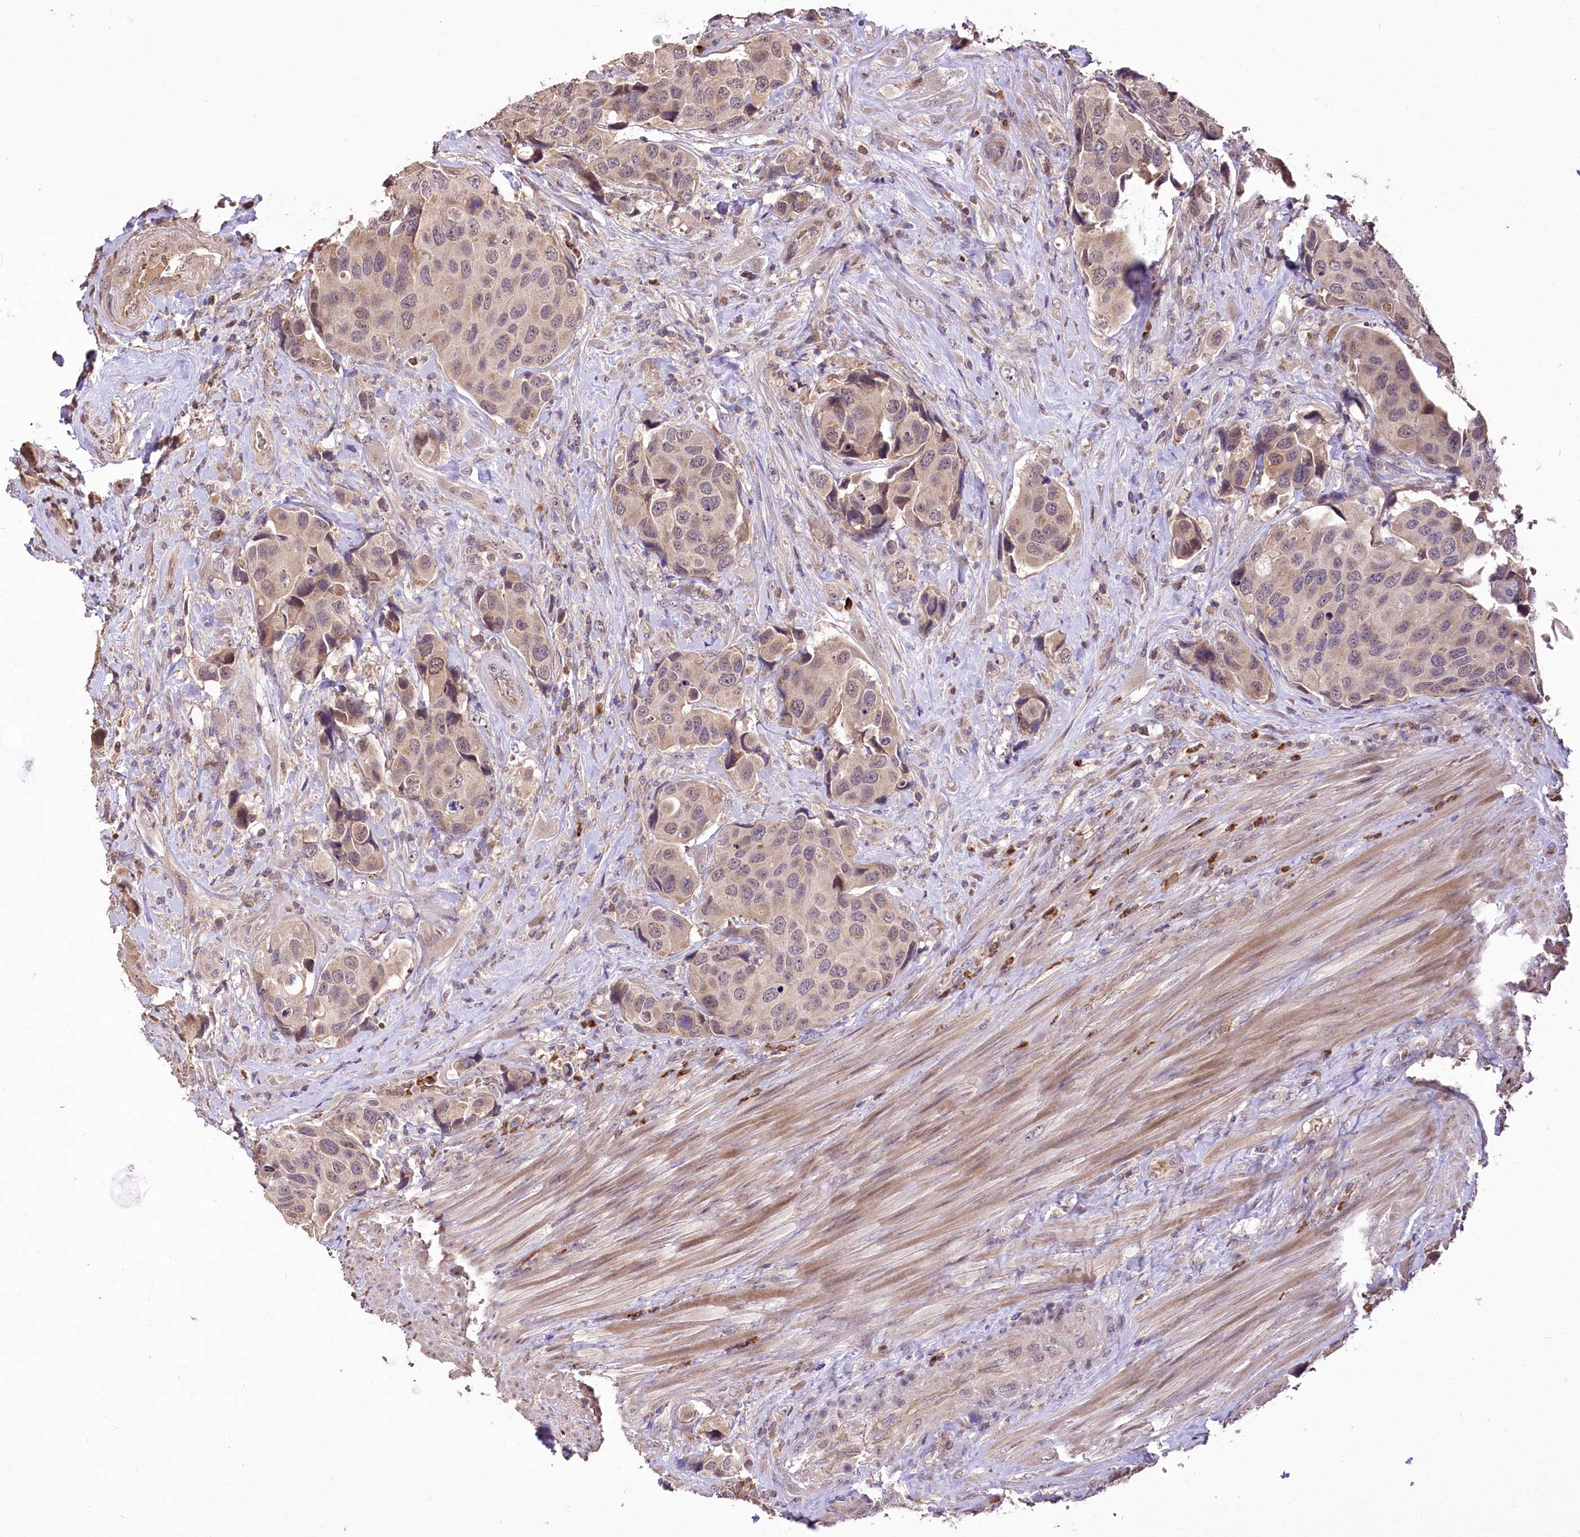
{"staining": {"intensity": "weak", "quantity": "25%-75%", "location": "cytoplasmic/membranous"}, "tissue": "urothelial cancer", "cell_type": "Tumor cells", "image_type": "cancer", "snomed": [{"axis": "morphology", "description": "Urothelial carcinoma, High grade"}, {"axis": "topography", "description": "Urinary bladder"}], "caption": "High-grade urothelial carcinoma was stained to show a protein in brown. There is low levels of weak cytoplasmic/membranous positivity in approximately 25%-75% of tumor cells.", "gene": "SERGEF", "patient": {"sex": "male", "age": 74}}